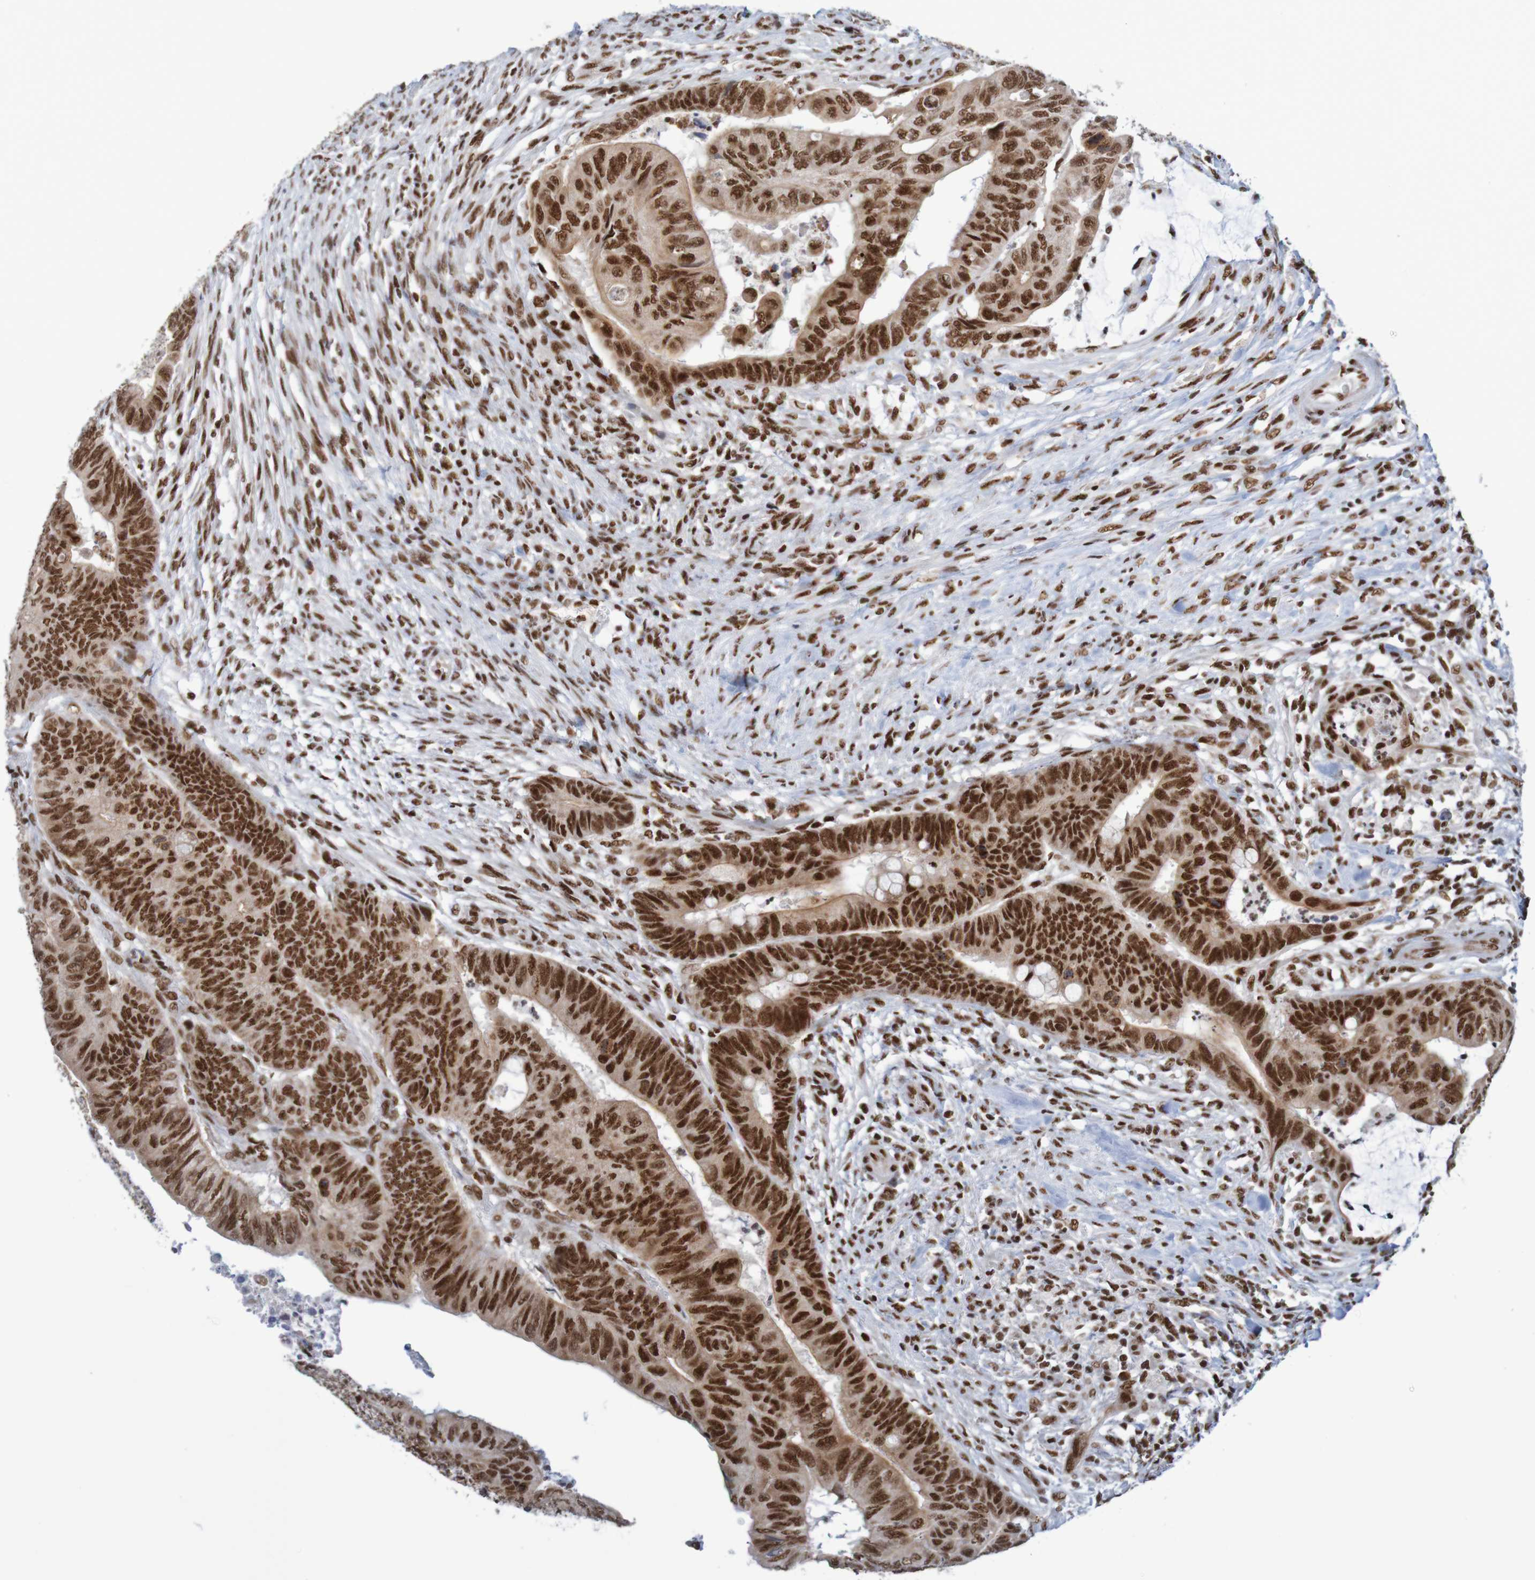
{"staining": {"intensity": "strong", "quantity": ">75%", "location": "nuclear"}, "tissue": "colorectal cancer", "cell_type": "Tumor cells", "image_type": "cancer", "snomed": [{"axis": "morphology", "description": "Normal tissue, NOS"}, {"axis": "morphology", "description": "Adenocarcinoma, NOS"}, {"axis": "topography", "description": "Rectum"}, {"axis": "topography", "description": "Peripheral nerve tissue"}], "caption": "Protein staining shows strong nuclear positivity in about >75% of tumor cells in colorectal adenocarcinoma.", "gene": "THRAP3", "patient": {"sex": "male", "age": 92}}